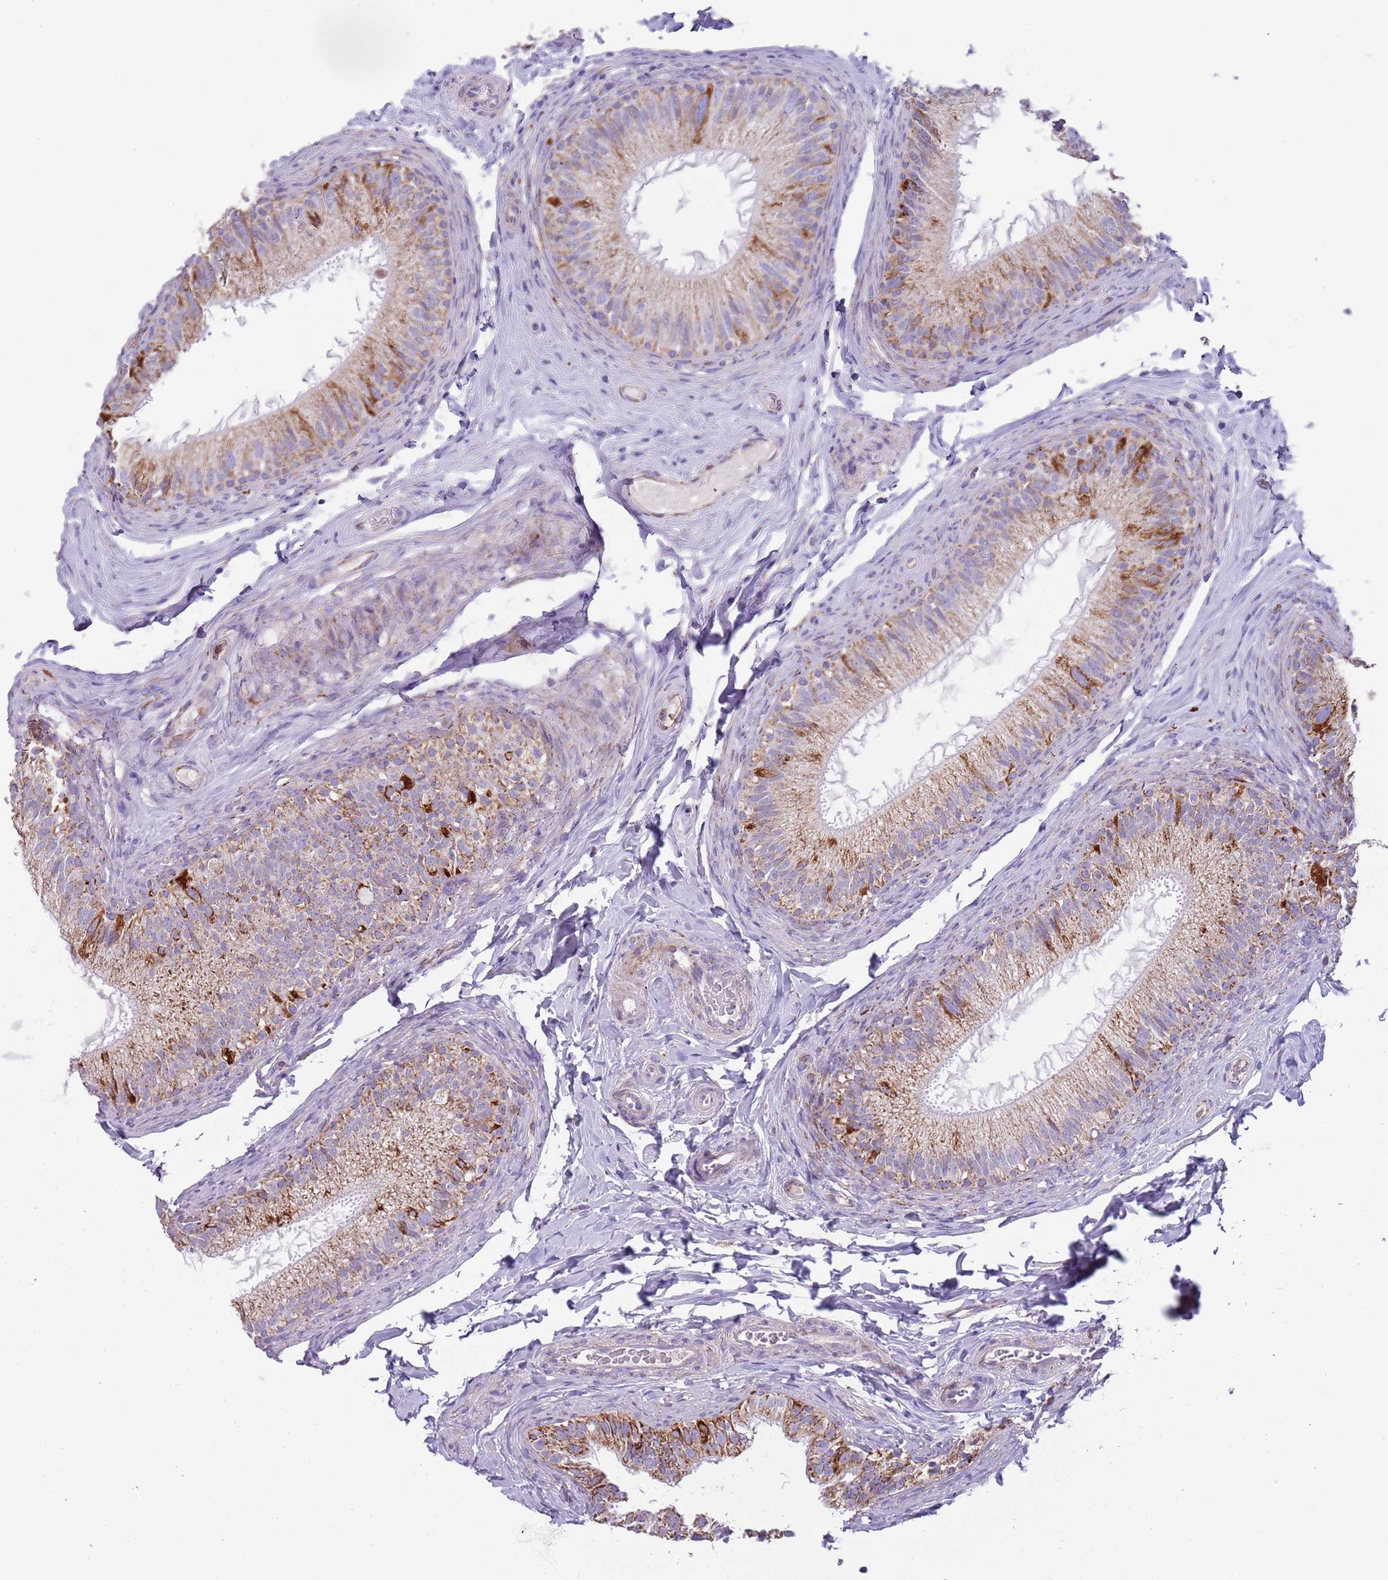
{"staining": {"intensity": "strong", "quantity": "25%-75%", "location": "cytoplasmic/membranous"}, "tissue": "epididymis", "cell_type": "Glandular cells", "image_type": "normal", "snomed": [{"axis": "morphology", "description": "Normal tissue, NOS"}, {"axis": "topography", "description": "Epididymis"}], "caption": "High-power microscopy captured an immunohistochemistry (IHC) image of normal epididymis, revealing strong cytoplasmic/membranous expression in approximately 25%-75% of glandular cells. (Stains: DAB in brown, nuclei in blue, Microscopy: brightfield microscopy at high magnification).", "gene": "RNF222", "patient": {"sex": "male", "age": 49}}